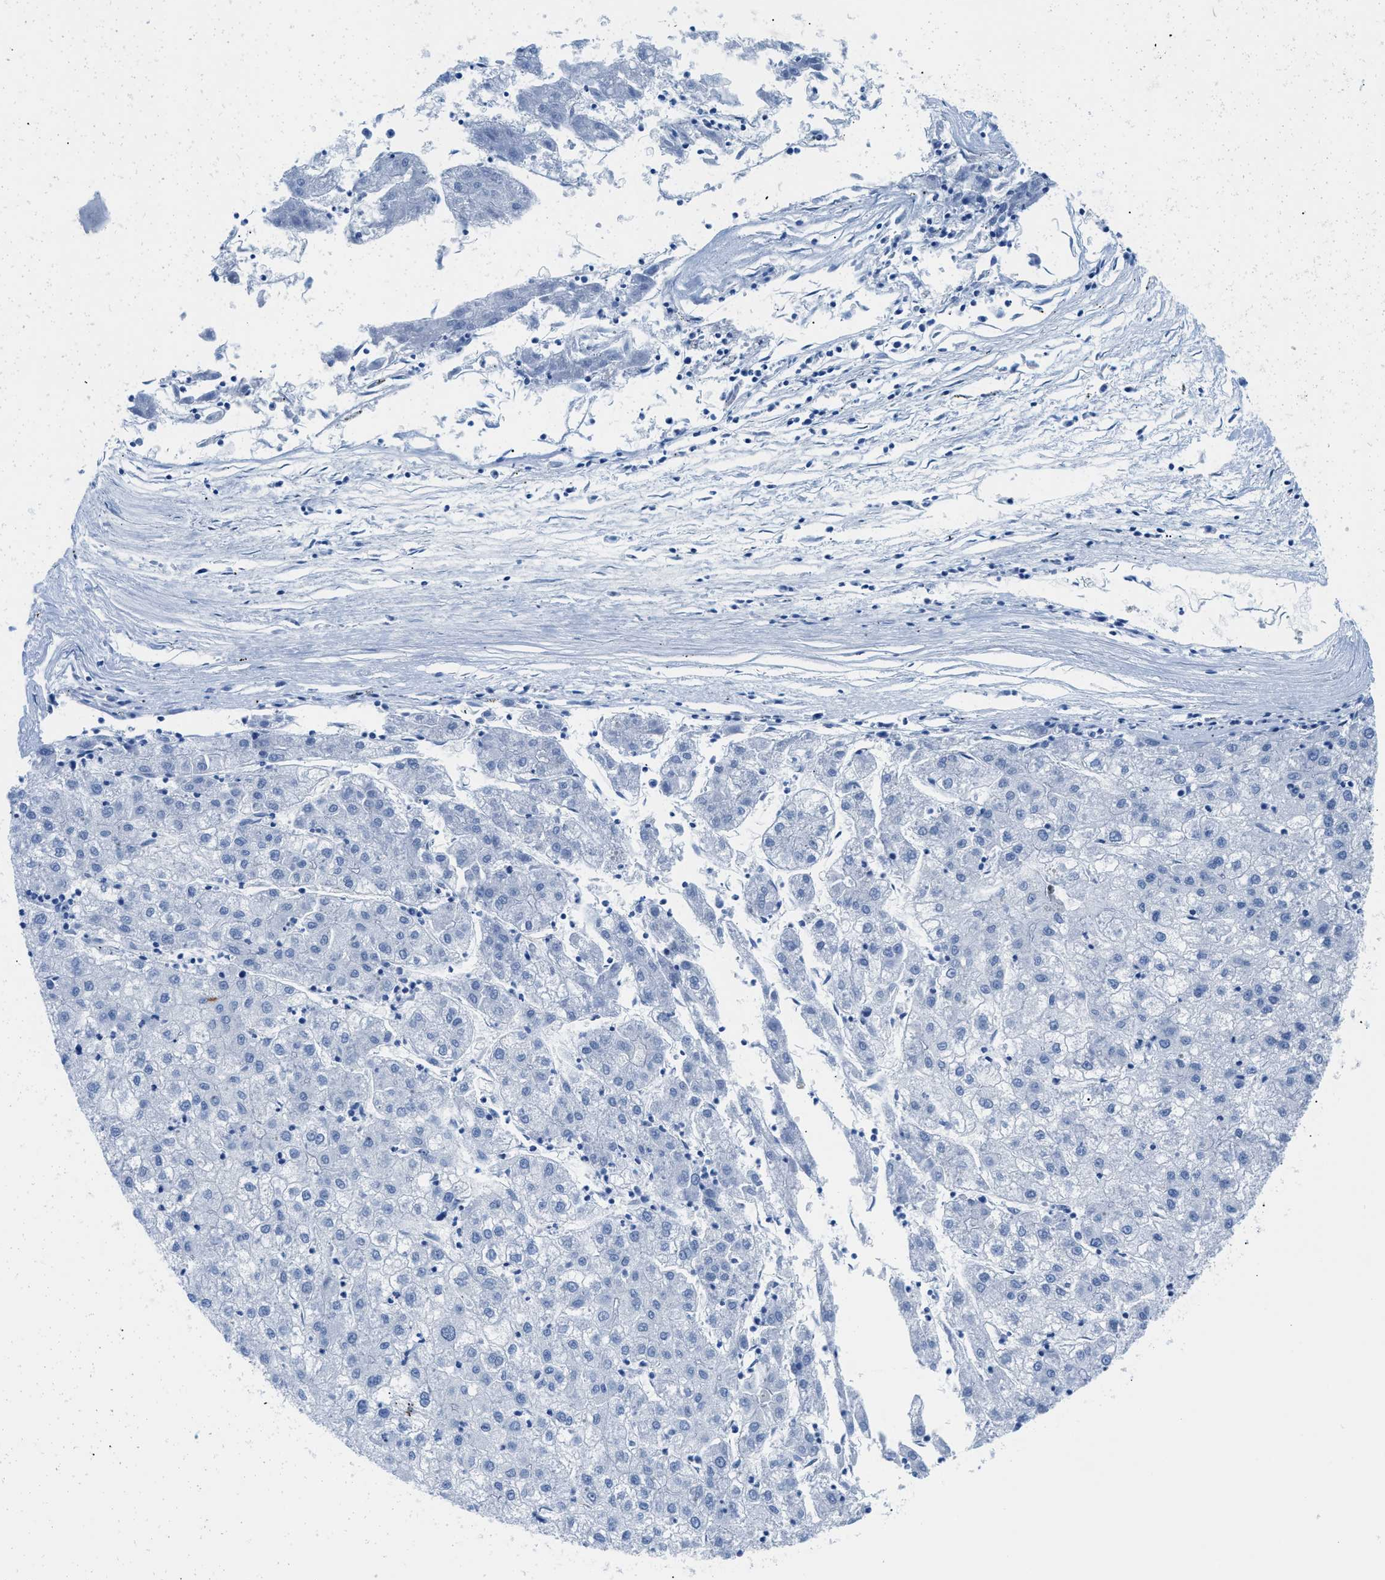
{"staining": {"intensity": "negative", "quantity": "none", "location": "none"}, "tissue": "liver cancer", "cell_type": "Tumor cells", "image_type": "cancer", "snomed": [{"axis": "morphology", "description": "Carcinoma, Hepatocellular, NOS"}, {"axis": "topography", "description": "Liver"}], "caption": "Immunohistochemistry (IHC) of liver hepatocellular carcinoma displays no staining in tumor cells. (Immunohistochemistry (IHC), brightfield microscopy, high magnification).", "gene": "FDCSP", "patient": {"sex": "male", "age": 72}}